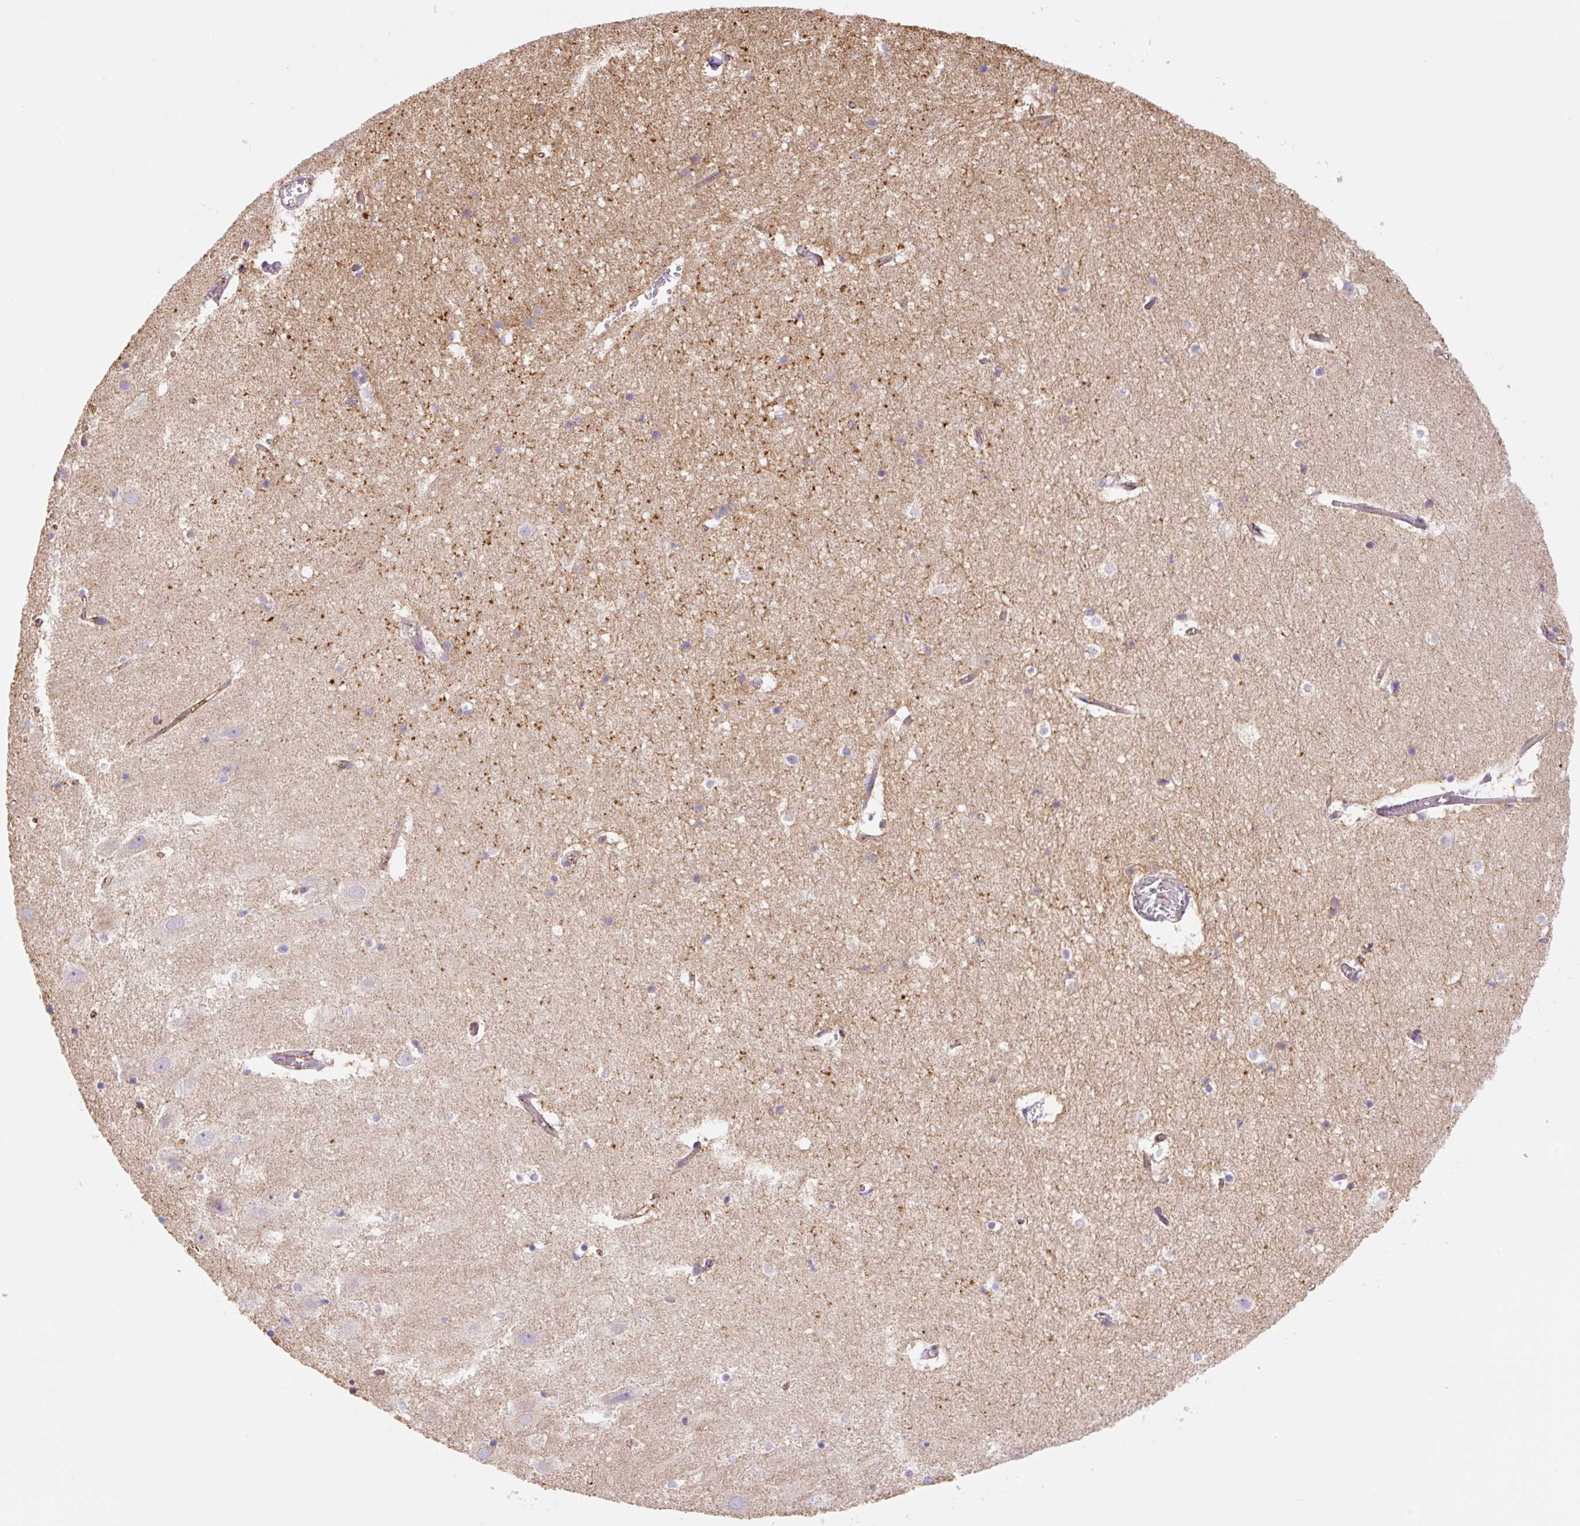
{"staining": {"intensity": "negative", "quantity": "none", "location": "none"}, "tissue": "hippocampus", "cell_type": "Glial cells", "image_type": "normal", "snomed": [{"axis": "morphology", "description": "Normal tissue, NOS"}, {"axis": "topography", "description": "Hippocampus"}], "caption": "The image reveals no staining of glial cells in normal hippocampus.", "gene": "ESAM", "patient": {"sex": "female", "age": 52}}